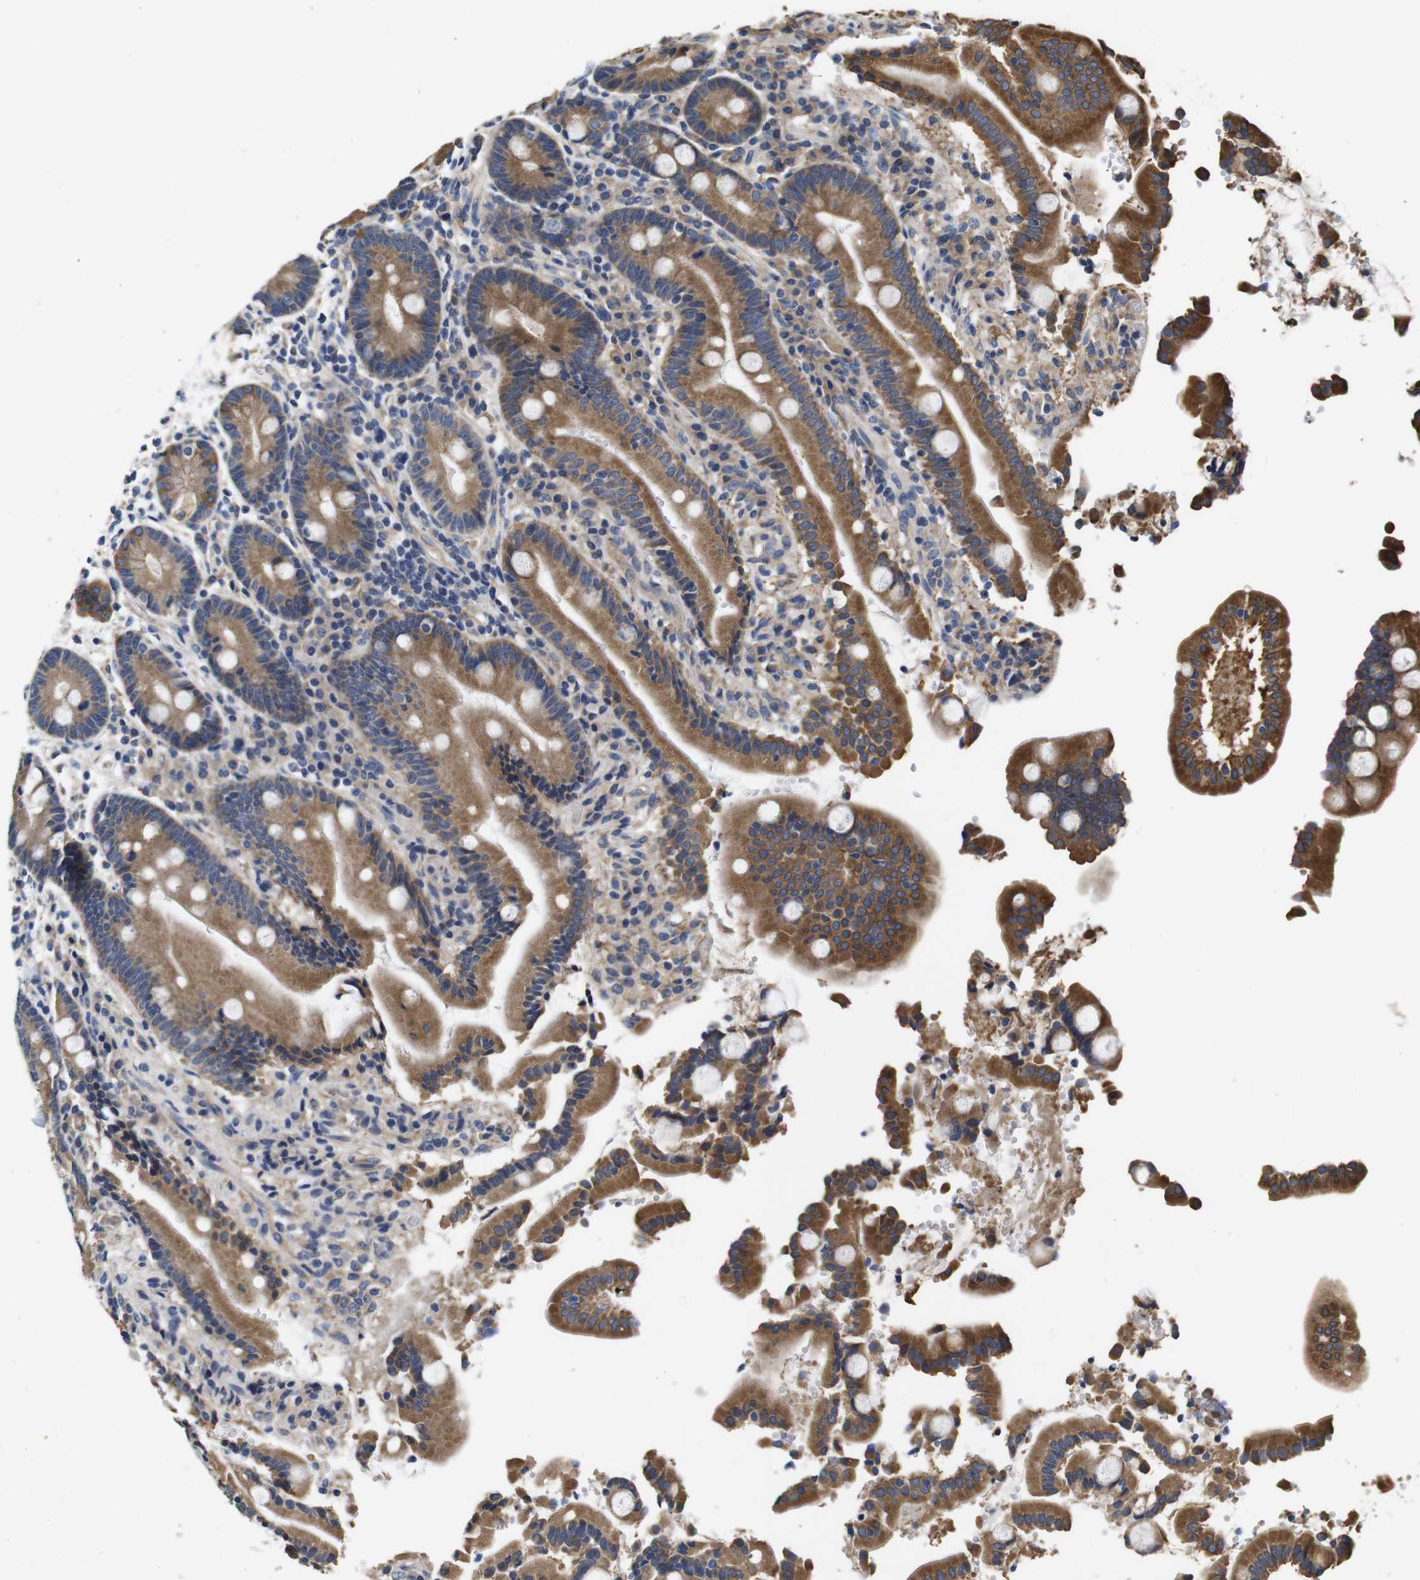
{"staining": {"intensity": "moderate", "quantity": ">75%", "location": "cytoplasmic/membranous"}, "tissue": "duodenum", "cell_type": "Glandular cells", "image_type": "normal", "snomed": [{"axis": "morphology", "description": "Normal tissue, NOS"}, {"axis": "topography", "description": "Small intestine, NOS"}], "caption": "Immunohistochemistry of unremarkable human duodenum shows medium levels of moderate cytoplasmic/membranous staining in approximately >75% of glandular cells. (Brightfield microscopy of DAB IHC at high magnification).", "gene": "MARCHF7", "patient": {"sex": "female", "age": 71}}